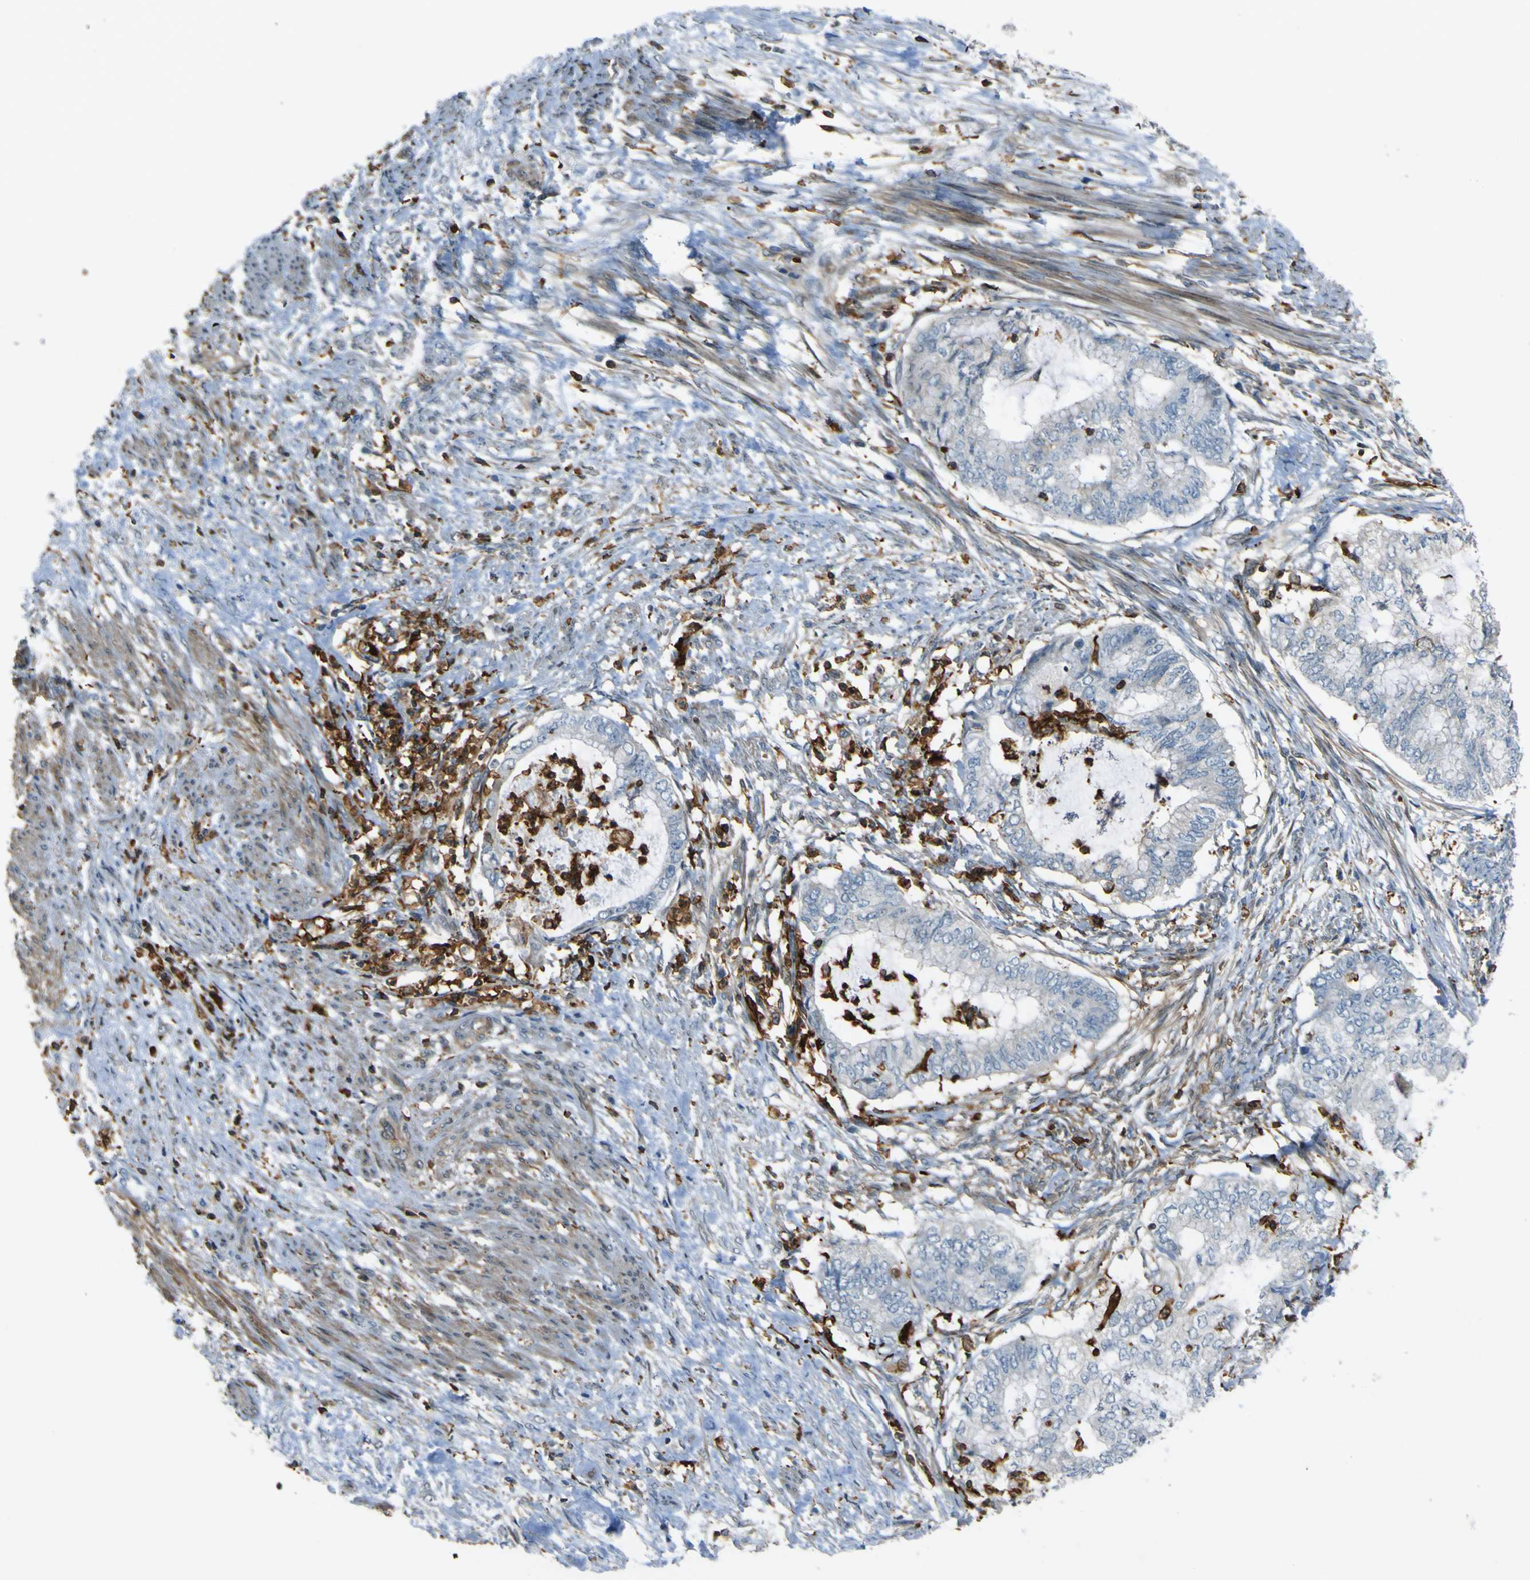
{"staining": {"intensity": "negative", "quantity": "none", "location": "none"}, "tissue": "endometrial cancer", "cell_type": "Tumor cells", "image_type": "cancer", "snomed": [{"axis": "morphology", "description": "Necrosis, NOS"}, {"axis": "morphology", "description": "Adenocarcinoma, NOS"}, {"axis": "topography", "description": "Endometrium"}], "caption": "Tumor cells show no significant protein positivity in adenocarcinoma (endometrial). (Brightfield microscopy of DAB (3,3'-diaminobenzidine) immunohistochemistry at high magnification).", "gene": "PCDHB5", "patient": {"sex": "female", "age": 79}}